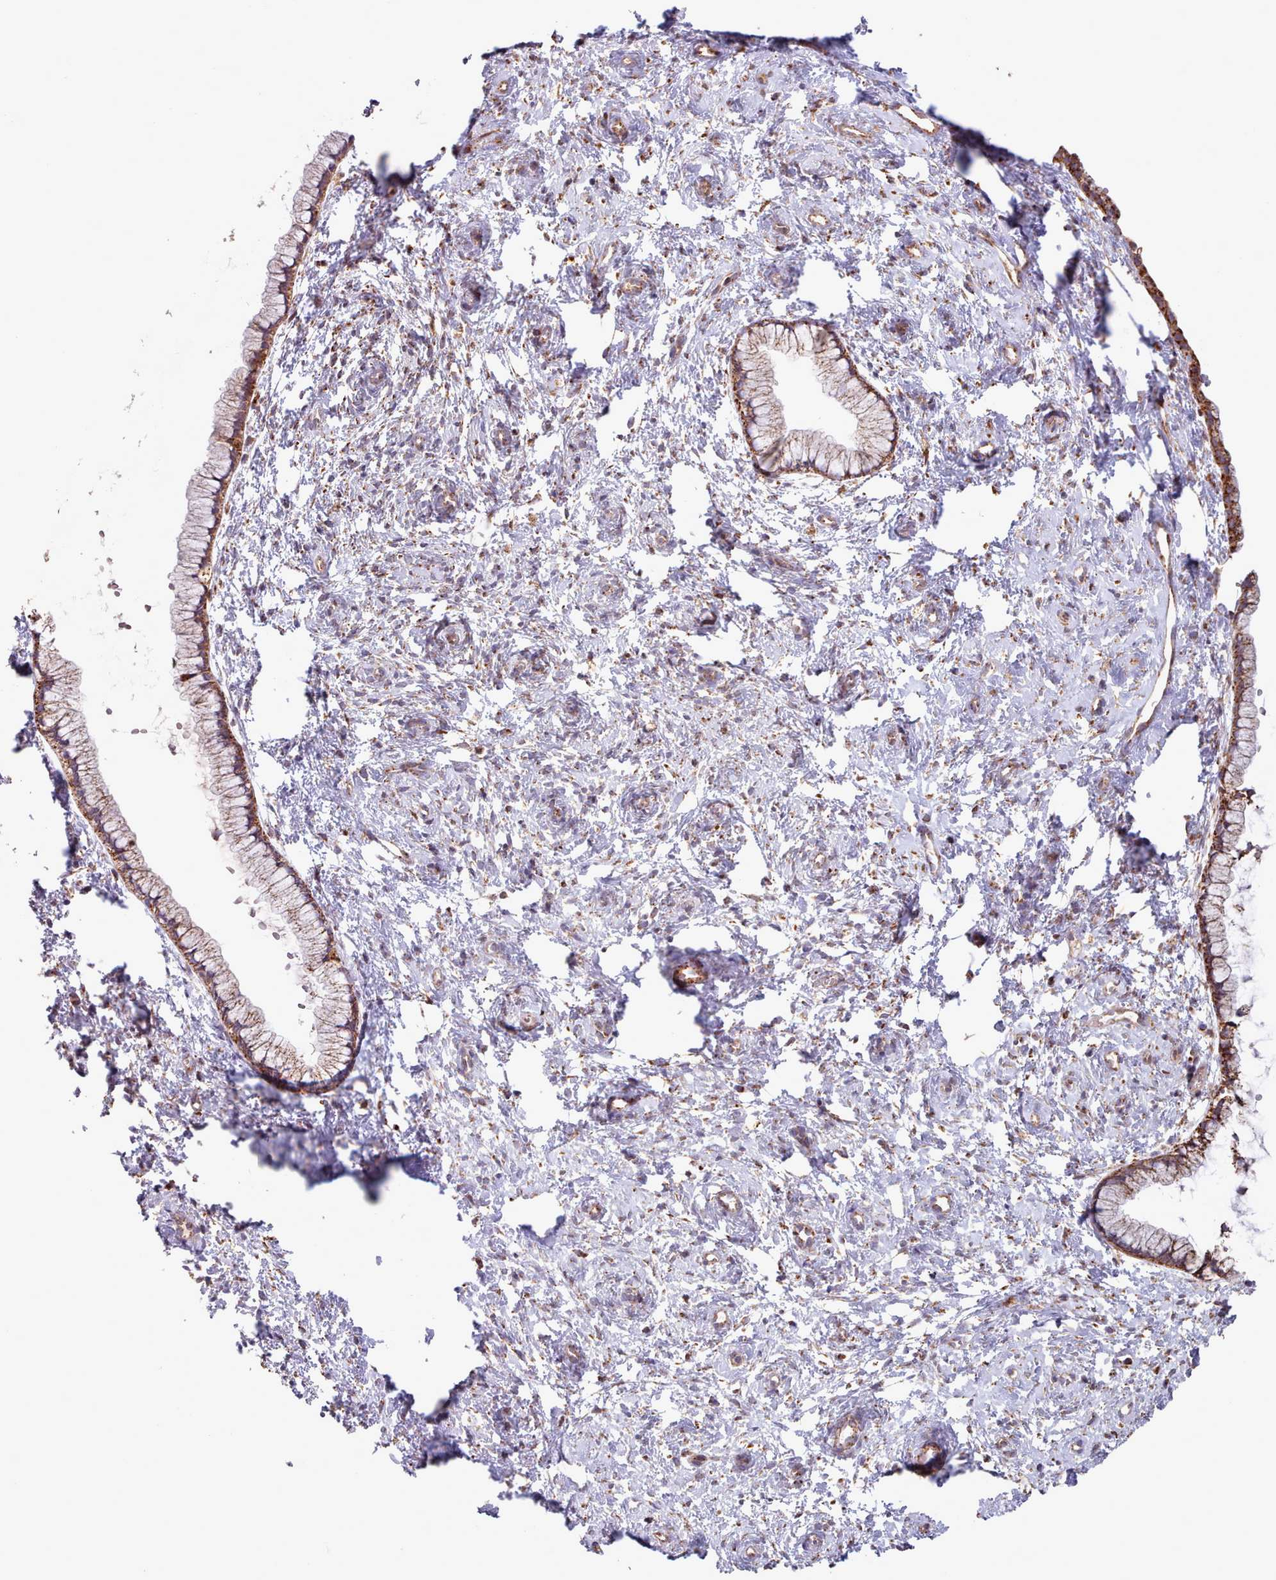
{"staining": {"intensity": "moderate", "quantity": ">75%", "location": "cytoplasmic/membranous"}, "tissue": "cervix", "cell_type": "Glandular cells", "image_type": "normal", "snomed": [{"axis": "morphology", "description": "Normal tissue, NOS"}, {"axis": "topography", "description": "Cervix"}], "caption": "Glandular cells exhibit medium levels of moderate cytoplasmic/membranous expression in approximately >75% of cells in normal cervix. (Brightfield microscopy of DAB IHC at high magnification).", "gene": "HSDL2", "patient": {"sex": "female", "age": 57}}